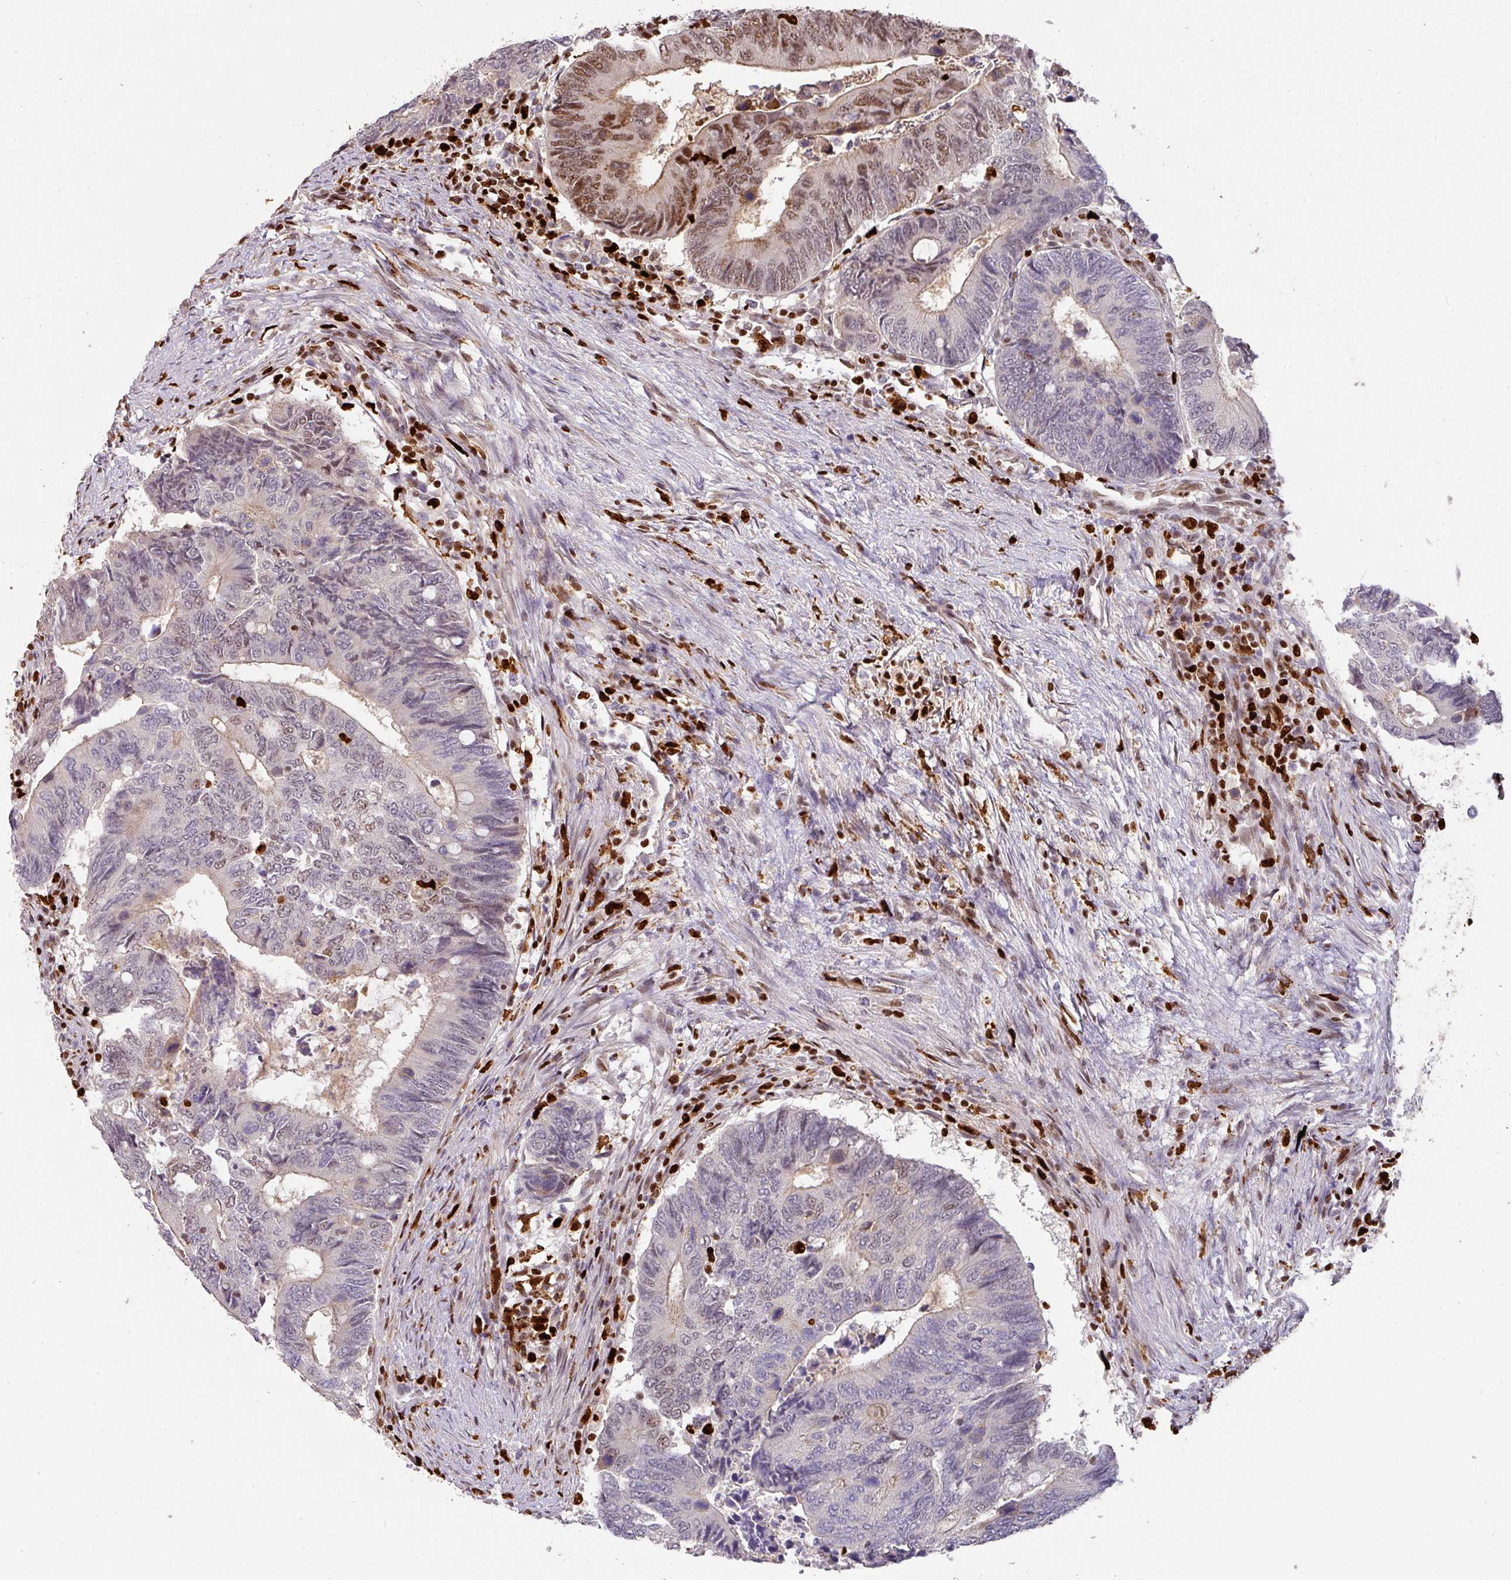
{"staining": {"intensity": "moderate", "quantity": "<25%", "location": "nuclear"}, "tissue": "colorectal cancer", "cell_type": "Tumor cells", "image_type": "cancer", "snomed": [{"axis": "morphology", "description": "Adenocarcinoma, NOS"}, {"axis": "topography", "description": "Colon"}], "caption": "Colorectal adenocarcinoma stained with a brown dye exhibits moderate nuclear positive staining in approximately <25% of tumor cells.", "gene": "SAMHD1", "patient": {"sex": "male", "age": 87}}